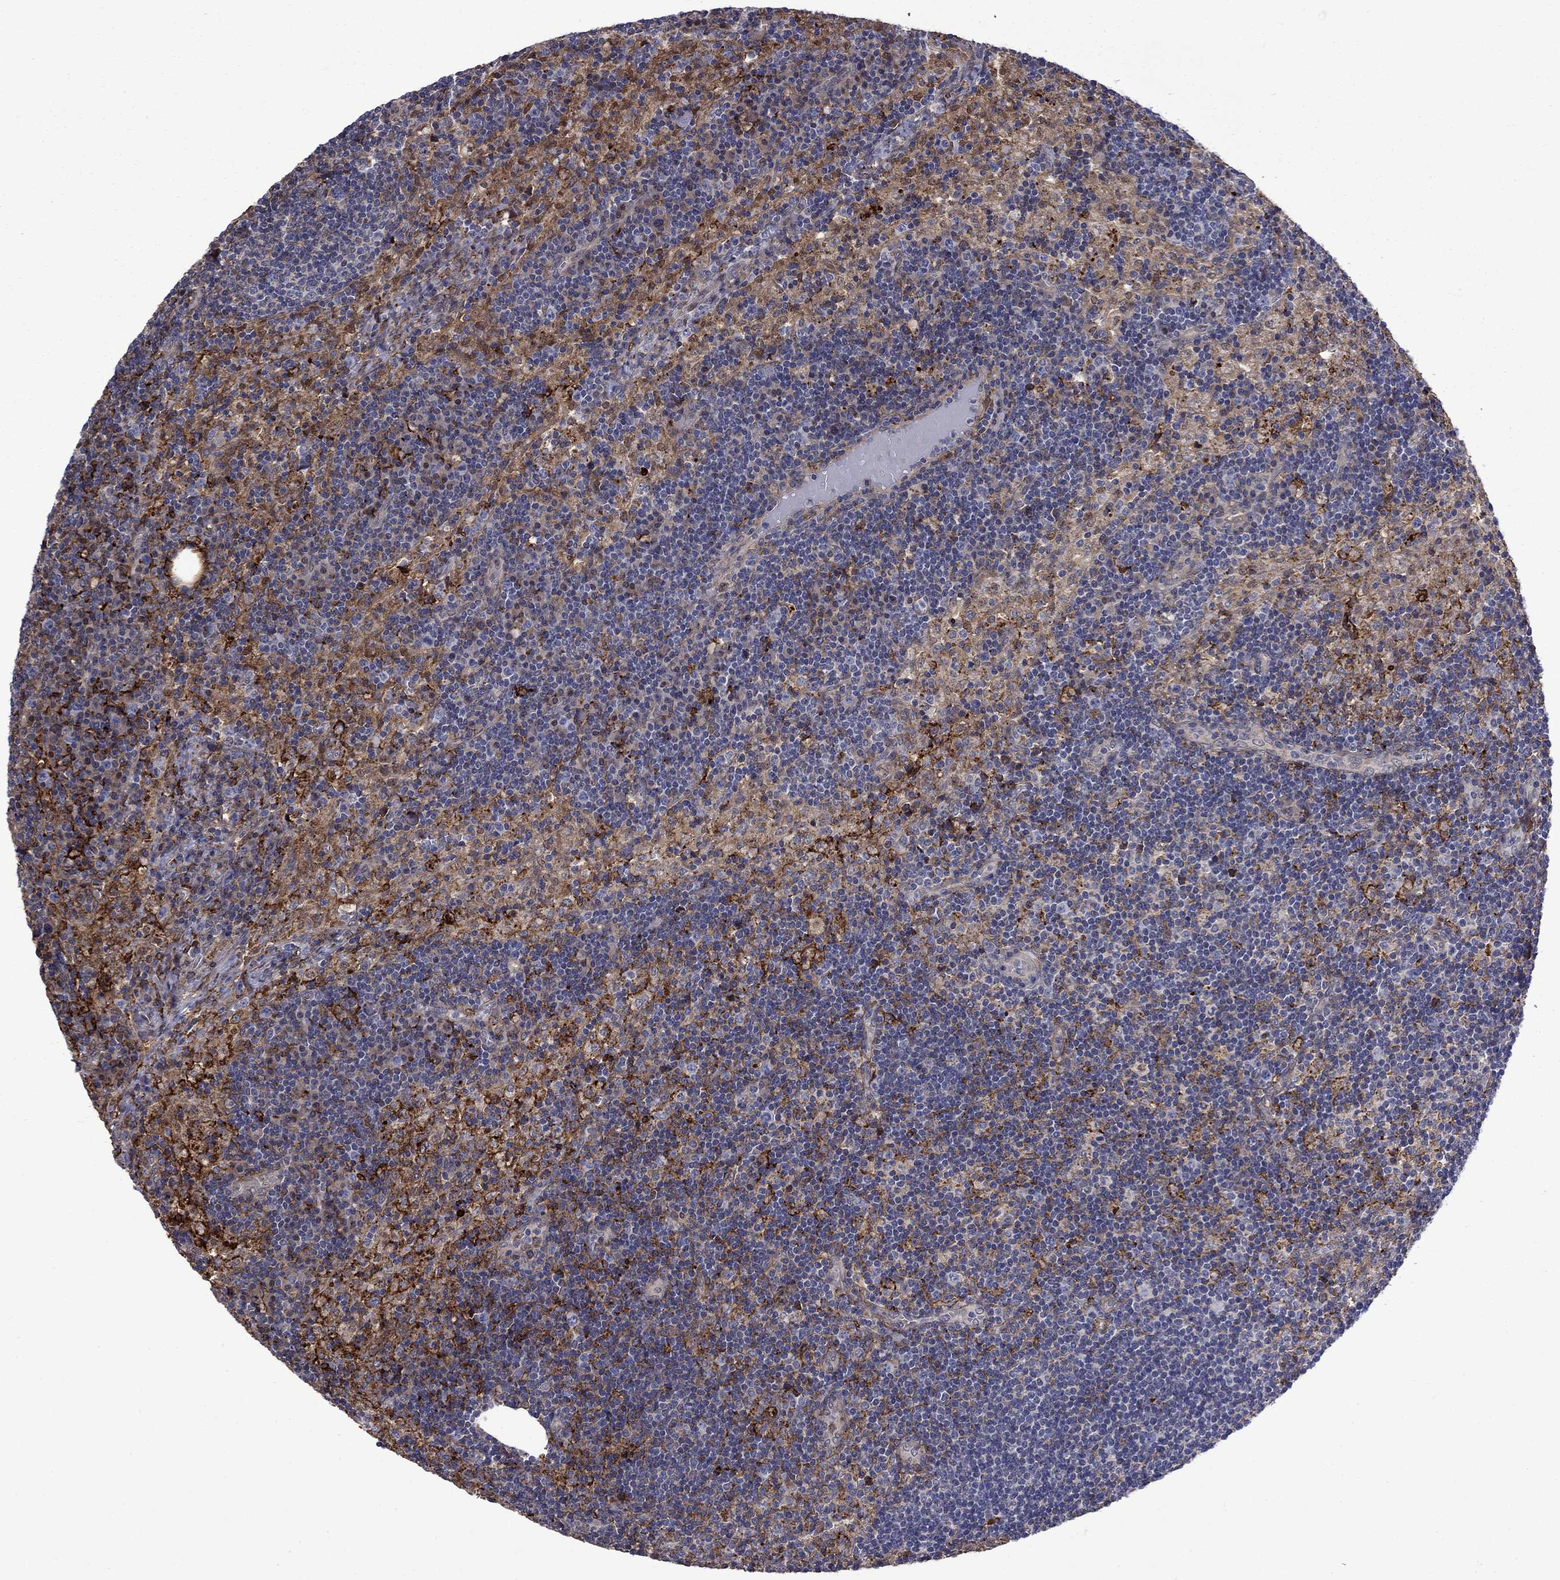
{"staining": {"intensity": "moderate", "quantity": "<25%", "location": "cytoplasmic/membranous"}, "tissue": "lymph node", "cell_type": "Germinal center cells", "image_type": "normal", "snomed": [{"axis": "morphology", "description": "Normal tissue, NOS"}, {"axis": "topography", "description": "Lymph node"}], "caption": "Normal lymph node reveals moderate cytoplasmic/membranous staining in about <25% of germinal center cells, visualized by immunohistochemistry.", "gene": "PLAU", "patient": {"sex": "male", "age": 63}}